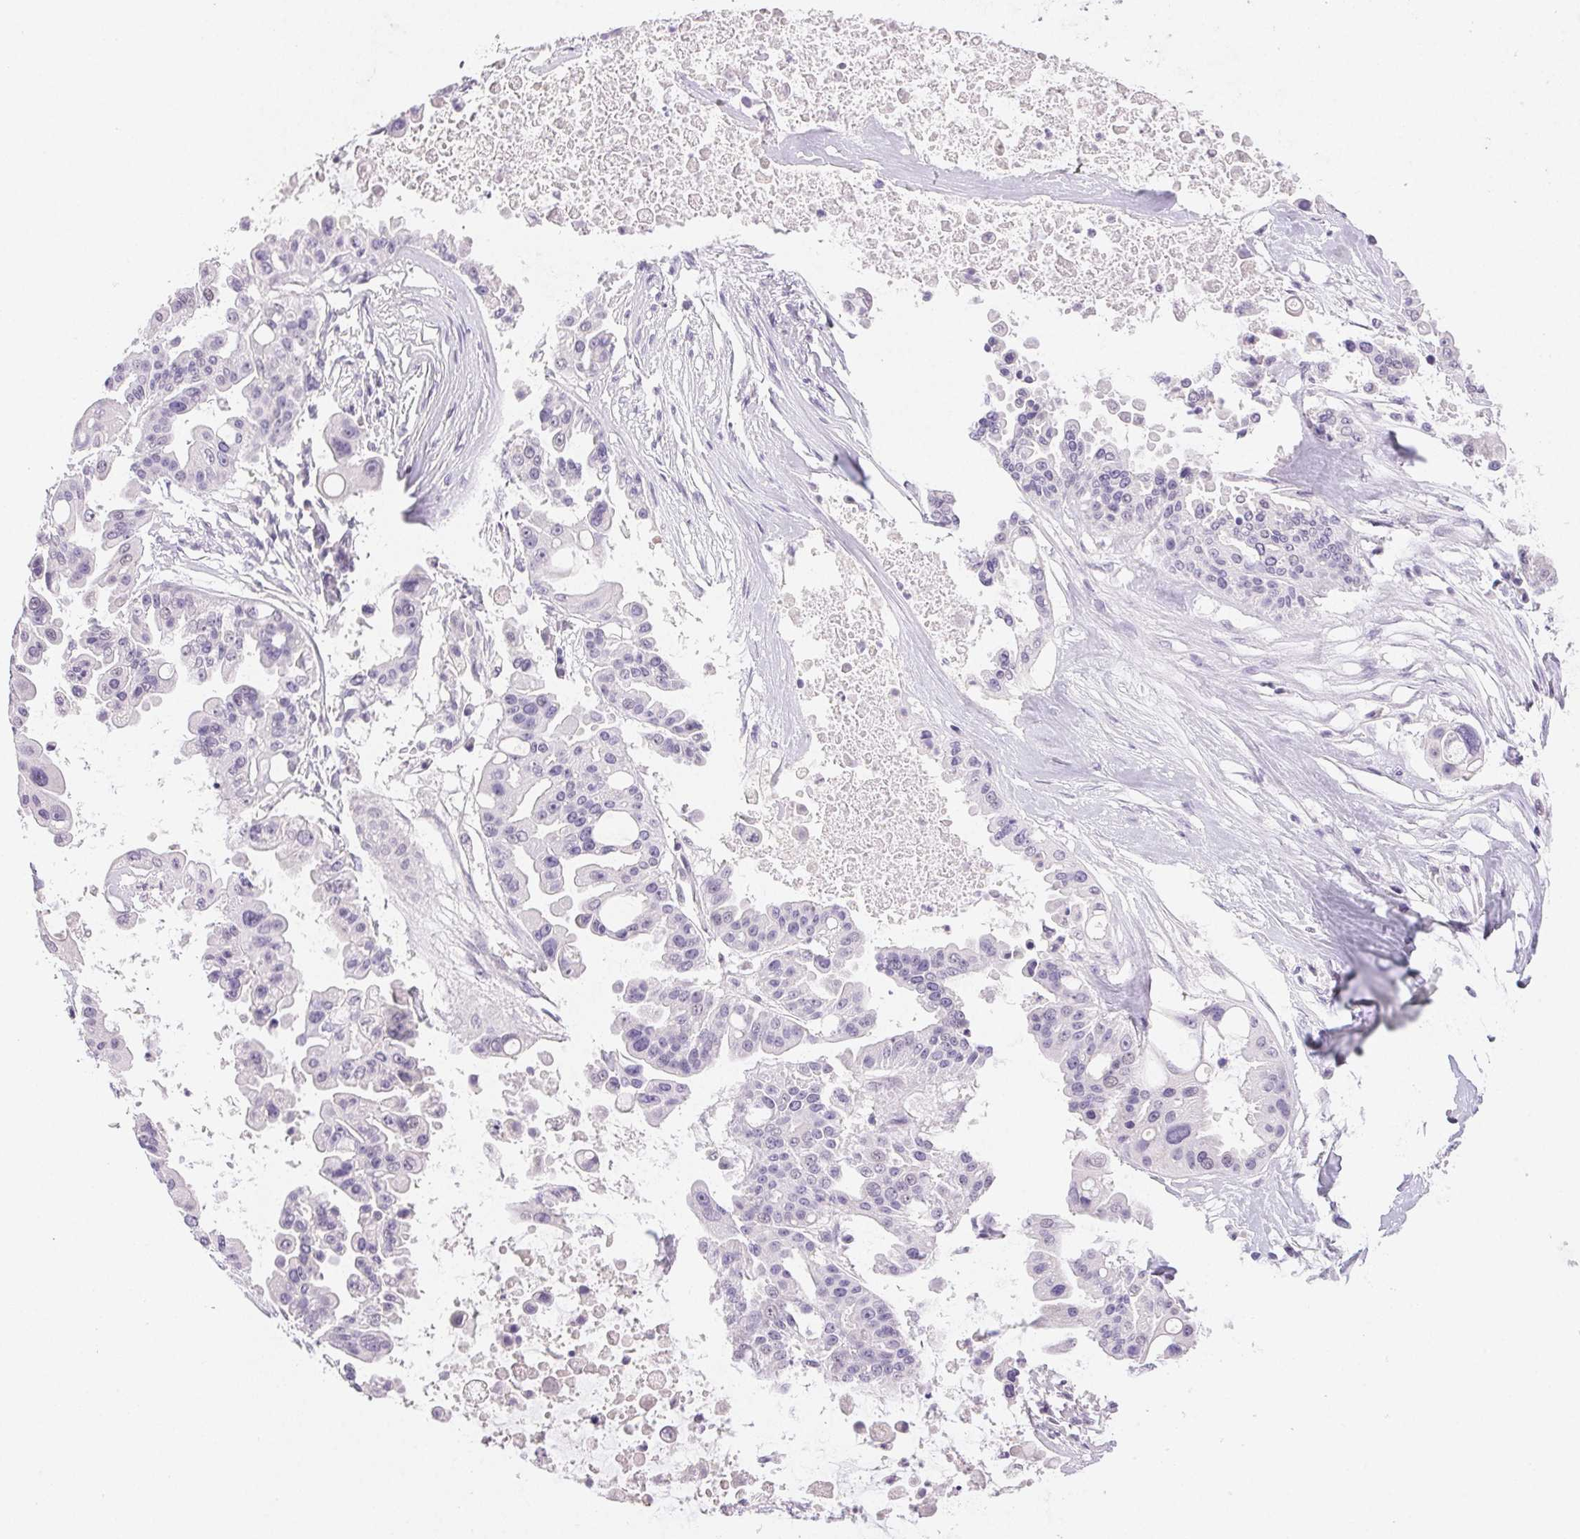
{"staining": {"intensity": "negative", "quantity": "none", "location": "none"}, "tissue": "ovarian cancer", "cell_type": "Tumor cells", "image_type": "cancer", "snomed": [{"axis": "morphology", "description": "Cystadenocarcinoma, serous, NOS"}, {"axis": "topography", "description": "Ovary"}], "caption": "This is an immunohistochemistry image of human ovarian cancer. There is no expression in tumor cells.", "gene": "BPIFB2", "patient": {"sex": "female", "age": 56}}